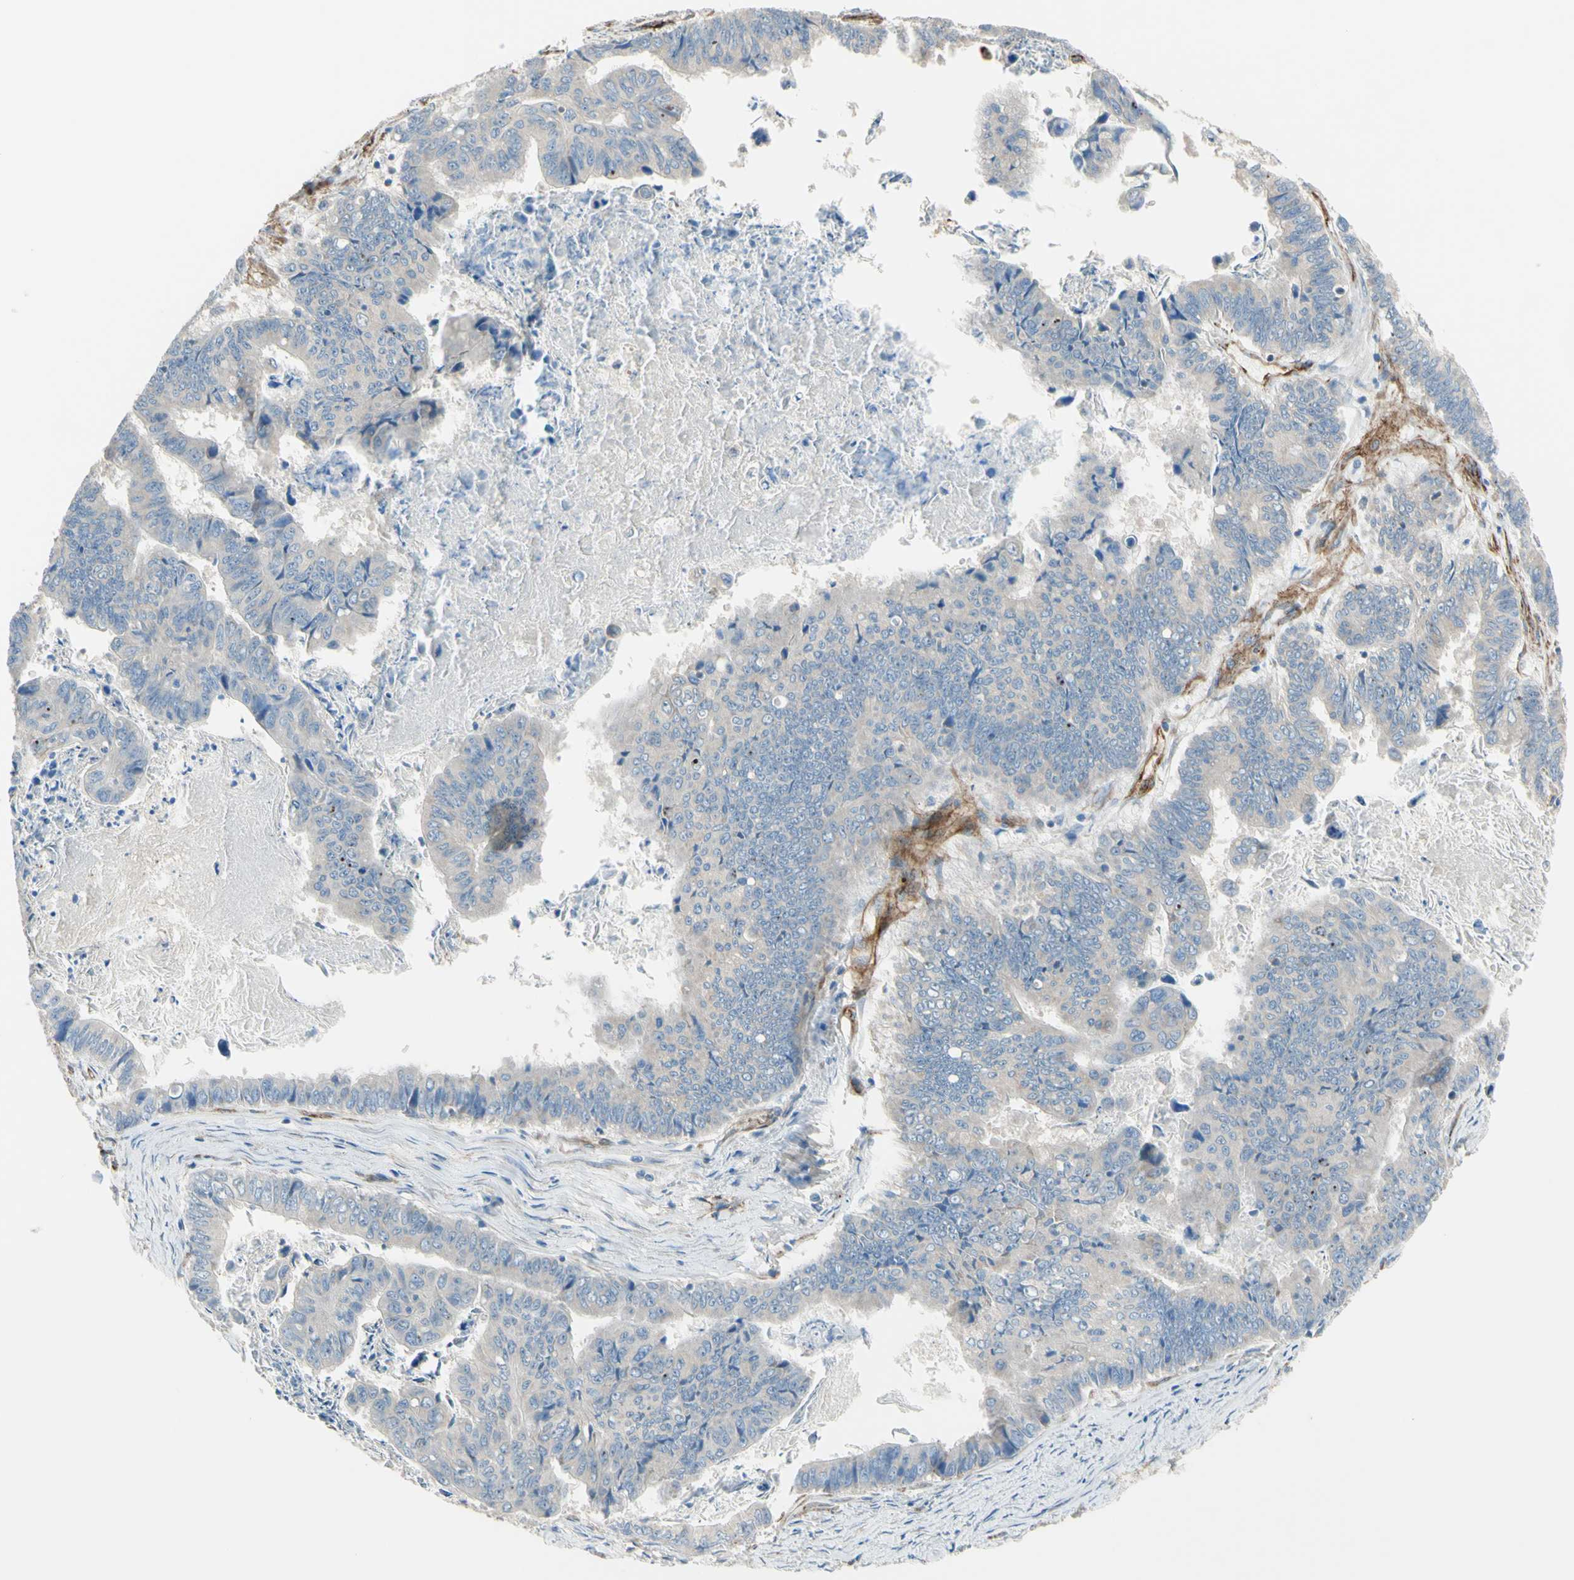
{"staining": {"intensity": "weak", "quantity": "<25%", "location": "cytoplasmic/membranous"}, "tissue": "stomach cancer", "cell_type": "Tumor cells", "image_type": "cancer", "snomed": [{"axis": "morphology", "description": "Adenocarcinoma, NOS"}, {"axis": "topography", "description": "Stomach, lower"}], "caption": "This is an immunohistochemistry (IHC) micrograph of human stomach cancer. There is no expression in tumor cells.", "gene": "TRAF2", "patient": {"sex": "male", "age": 77}}